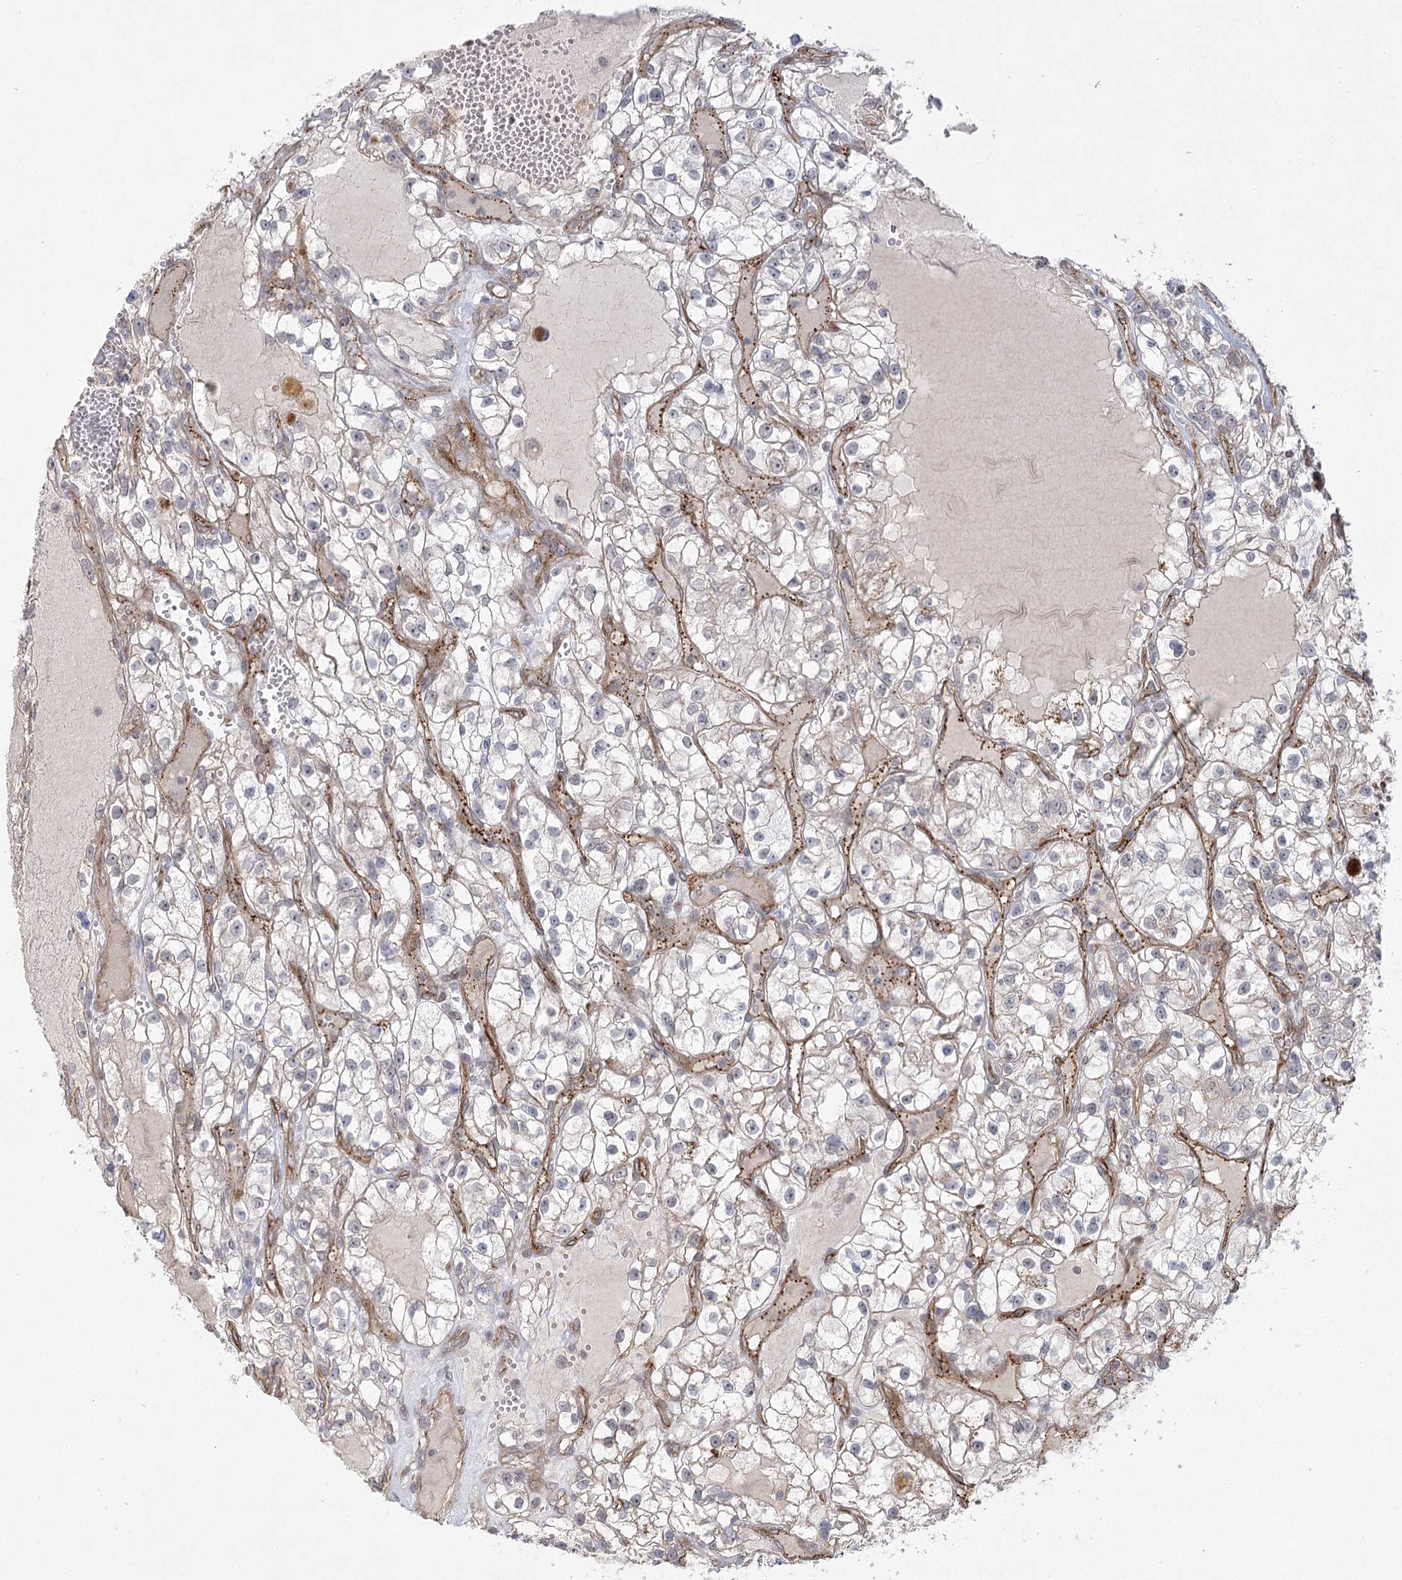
{"staining": {"intensity": "negative", "quantity": "none", "location": "none"}, "tissue": "renal cancer", "cell_type": "Tumor cells", "image_type": "cancer", "snomed": [{"axis": "morphology", "description": "Adenocarcinoma, NOS"}, {"axis": "topography", "description": "Kidney"}], "caption": "Protein analysis of adenocarcinoma (renal) reveals no significant positivity in tumor cells.", "gene": "AMTN", "patient": {"sex": "female", "age": 57}}